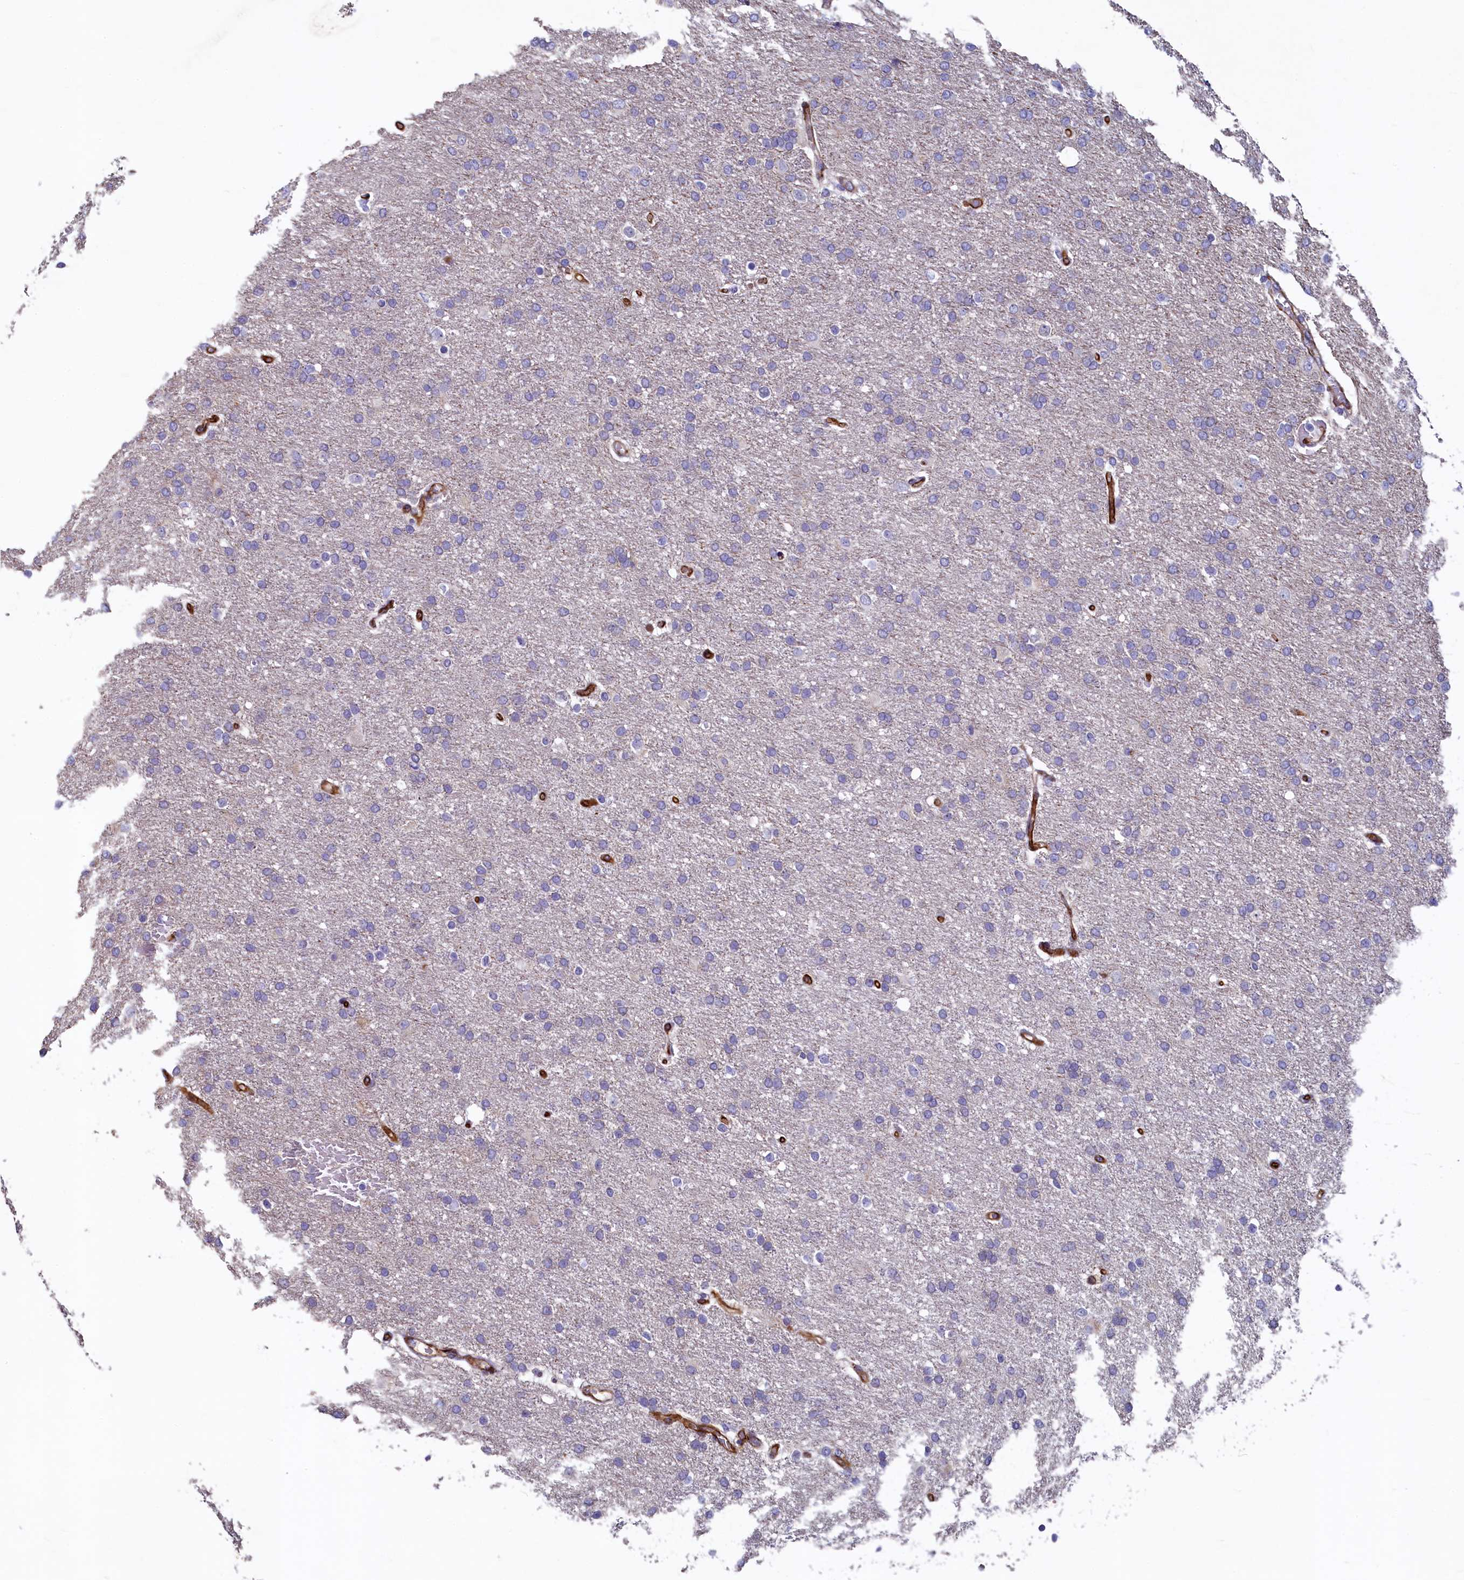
{"staining": {"intensity": "negative", "quantity": "none", "location": "none"}, "tissue": "glioma", "cell_type": "Tumor cells", "image_type": "cancer", "snomed": [{"axis": "morphology", "description": "Glioma, malignant, High grade"}, {"axis": "topography", "description": "Brain"}], "caption": "The image displays no staining of tumor cells in glioma. (Brightfield microscopy of DAB immunohistochemistry at high magnification).", "gene": "ASXL3", "patient": {"sex": "male", "age": 72}}